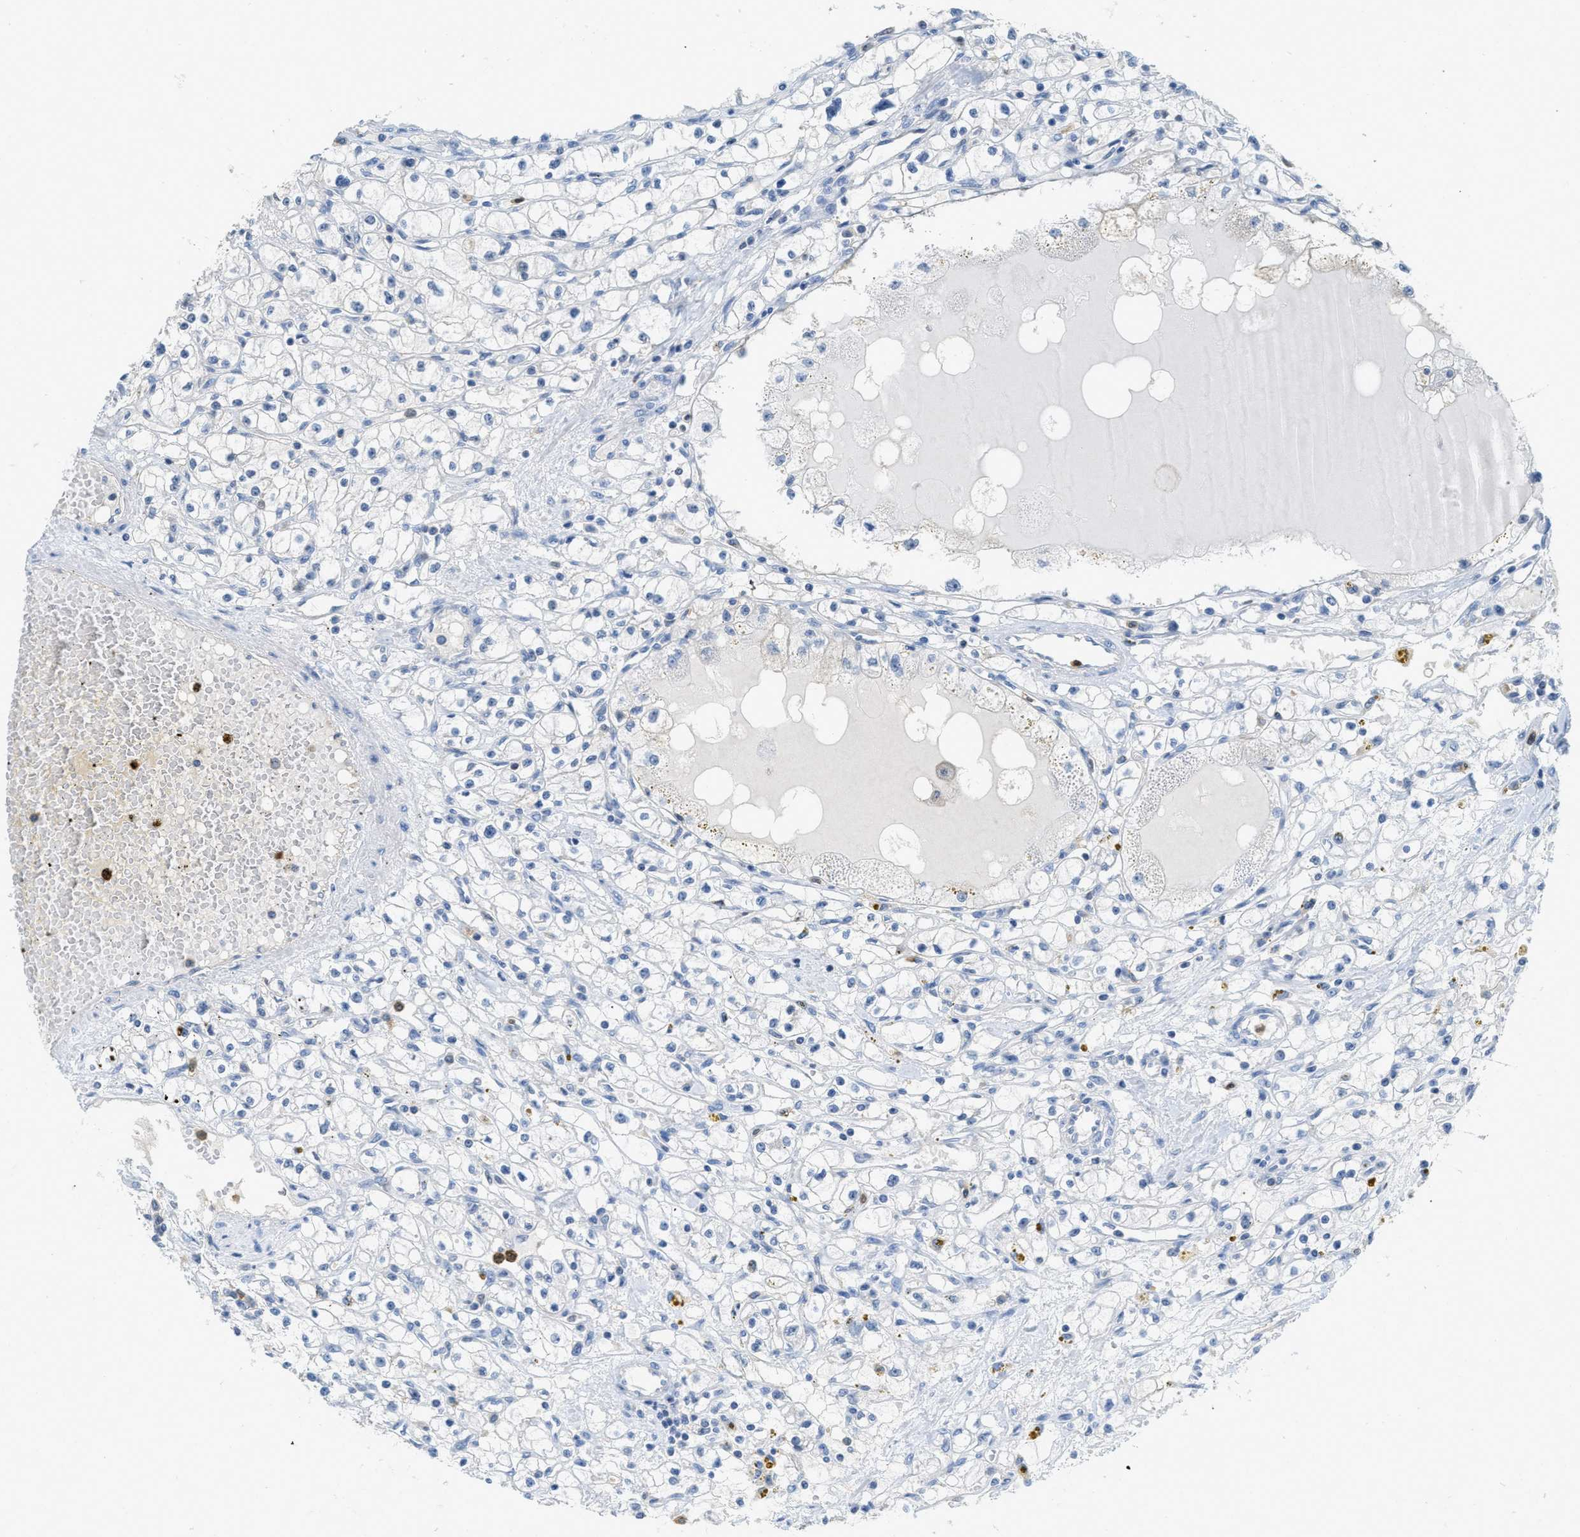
{"staining": {"intensity": "negative", "quantity": "none", "location": "none"}, "tissue": "renal cancer", "cell_type": "Tumor cells", "image_type": "cancer", "snomed": [{"axis": "morphology", "description": "Adenocarcinoma, NOS"}, {"axis": "topography", "description": "Kidney"}], "caption": "Renal adenocarcinoma was stained to show a protein in brown. There is no significant staining in tumor cells. Nuclei are stained in blue.", "gene": "SERPINB1", "patient": {"sex": "male", "age": 56}}